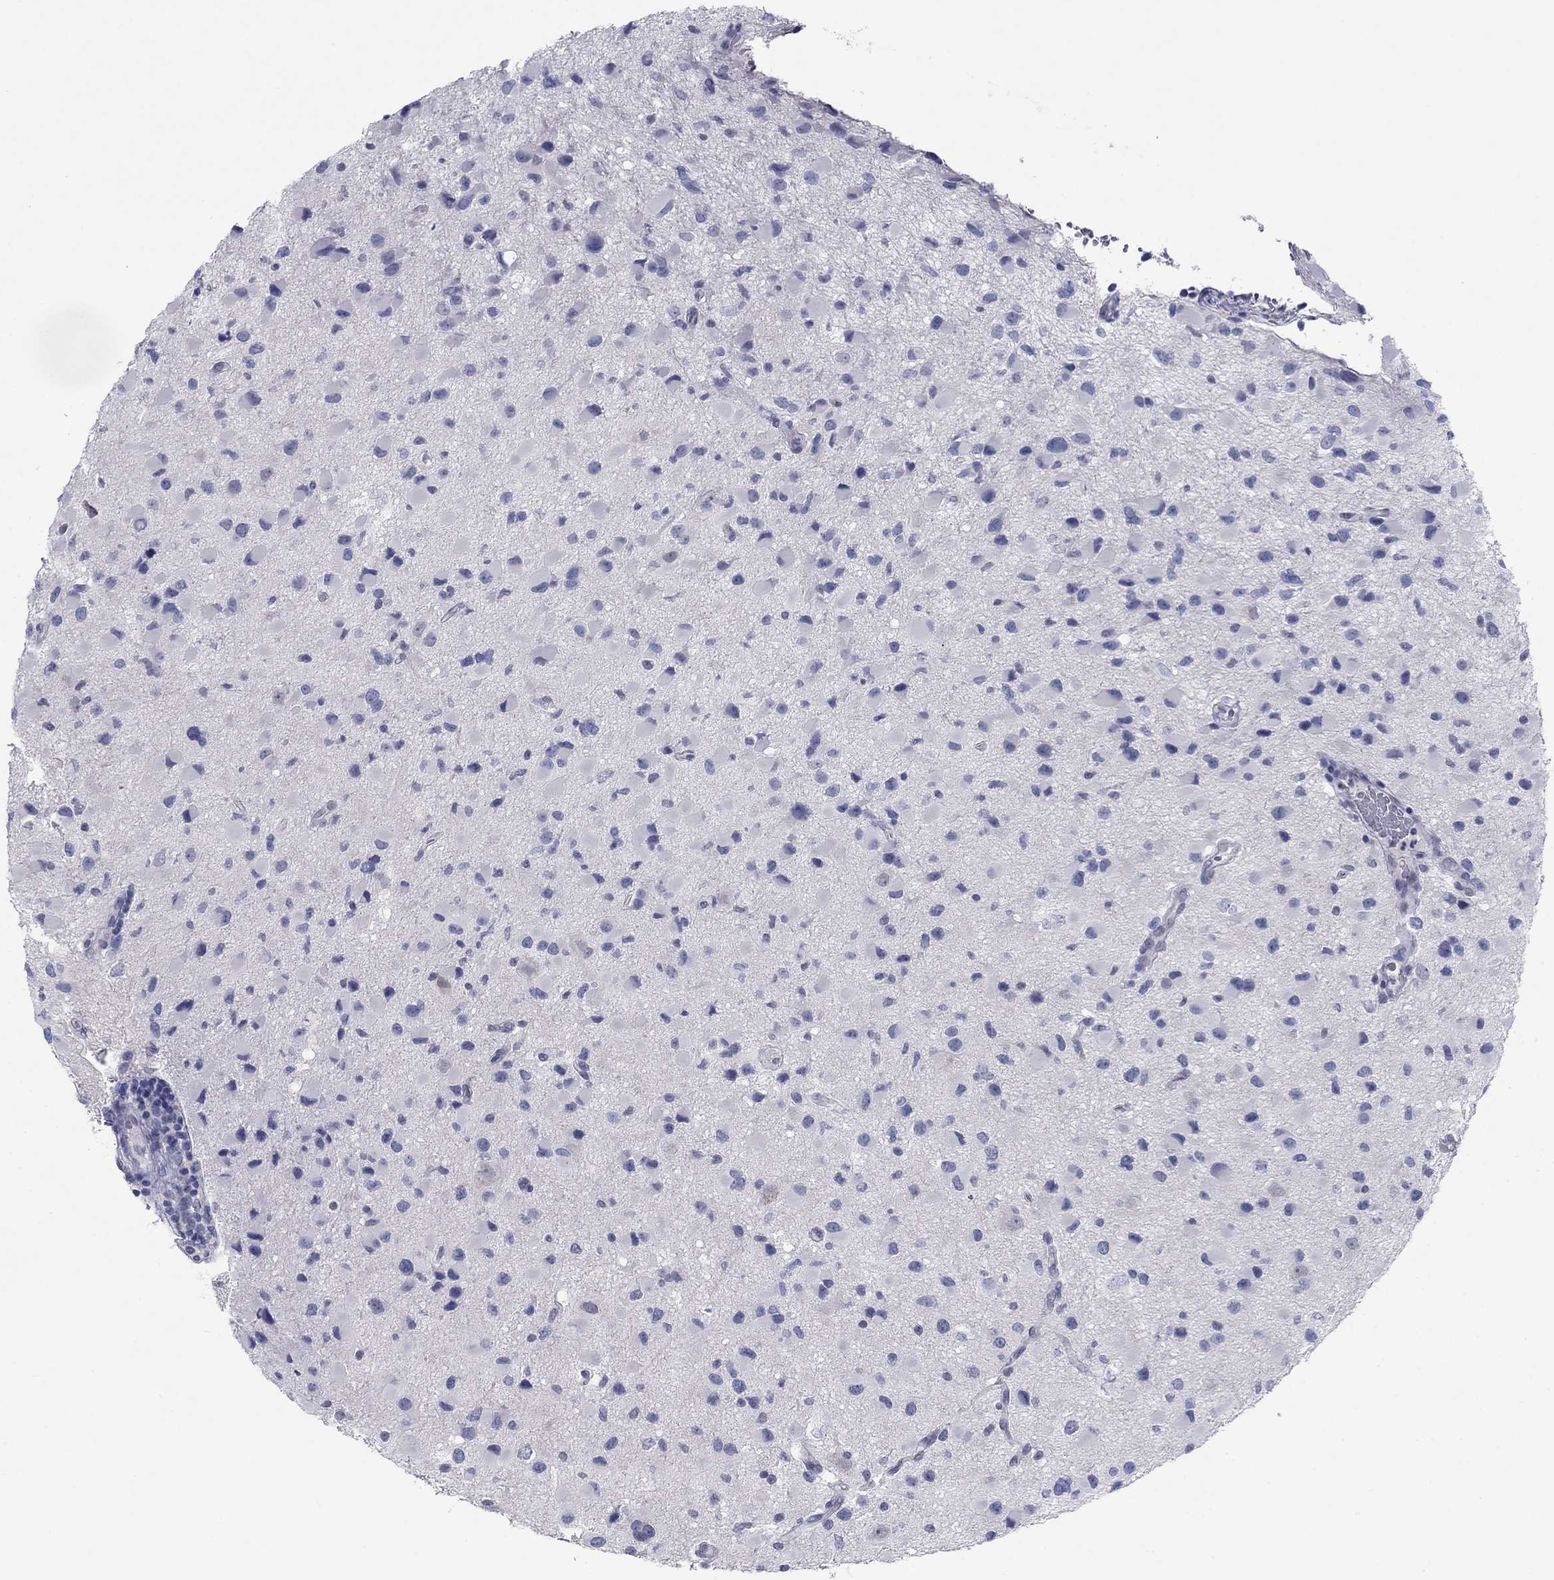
{"staining": {"intensity": "negative", "quantity": "none", "location": "none"}, "tissue": "glioma", "cell_type": "Tumor cells", "image_type": "cancer", "snomed": [{"axis": "morphology", "description": "Glioma, malignant, Low grade"}, {"axis": "topography", "description": "Brain"}], "caption": "IHC micrograph of glioma stained for a protein (brown), which exhibits no positivity in tumor cells.", "gene": "PLS1", "patient": {"sex": "female", "age": 32}}